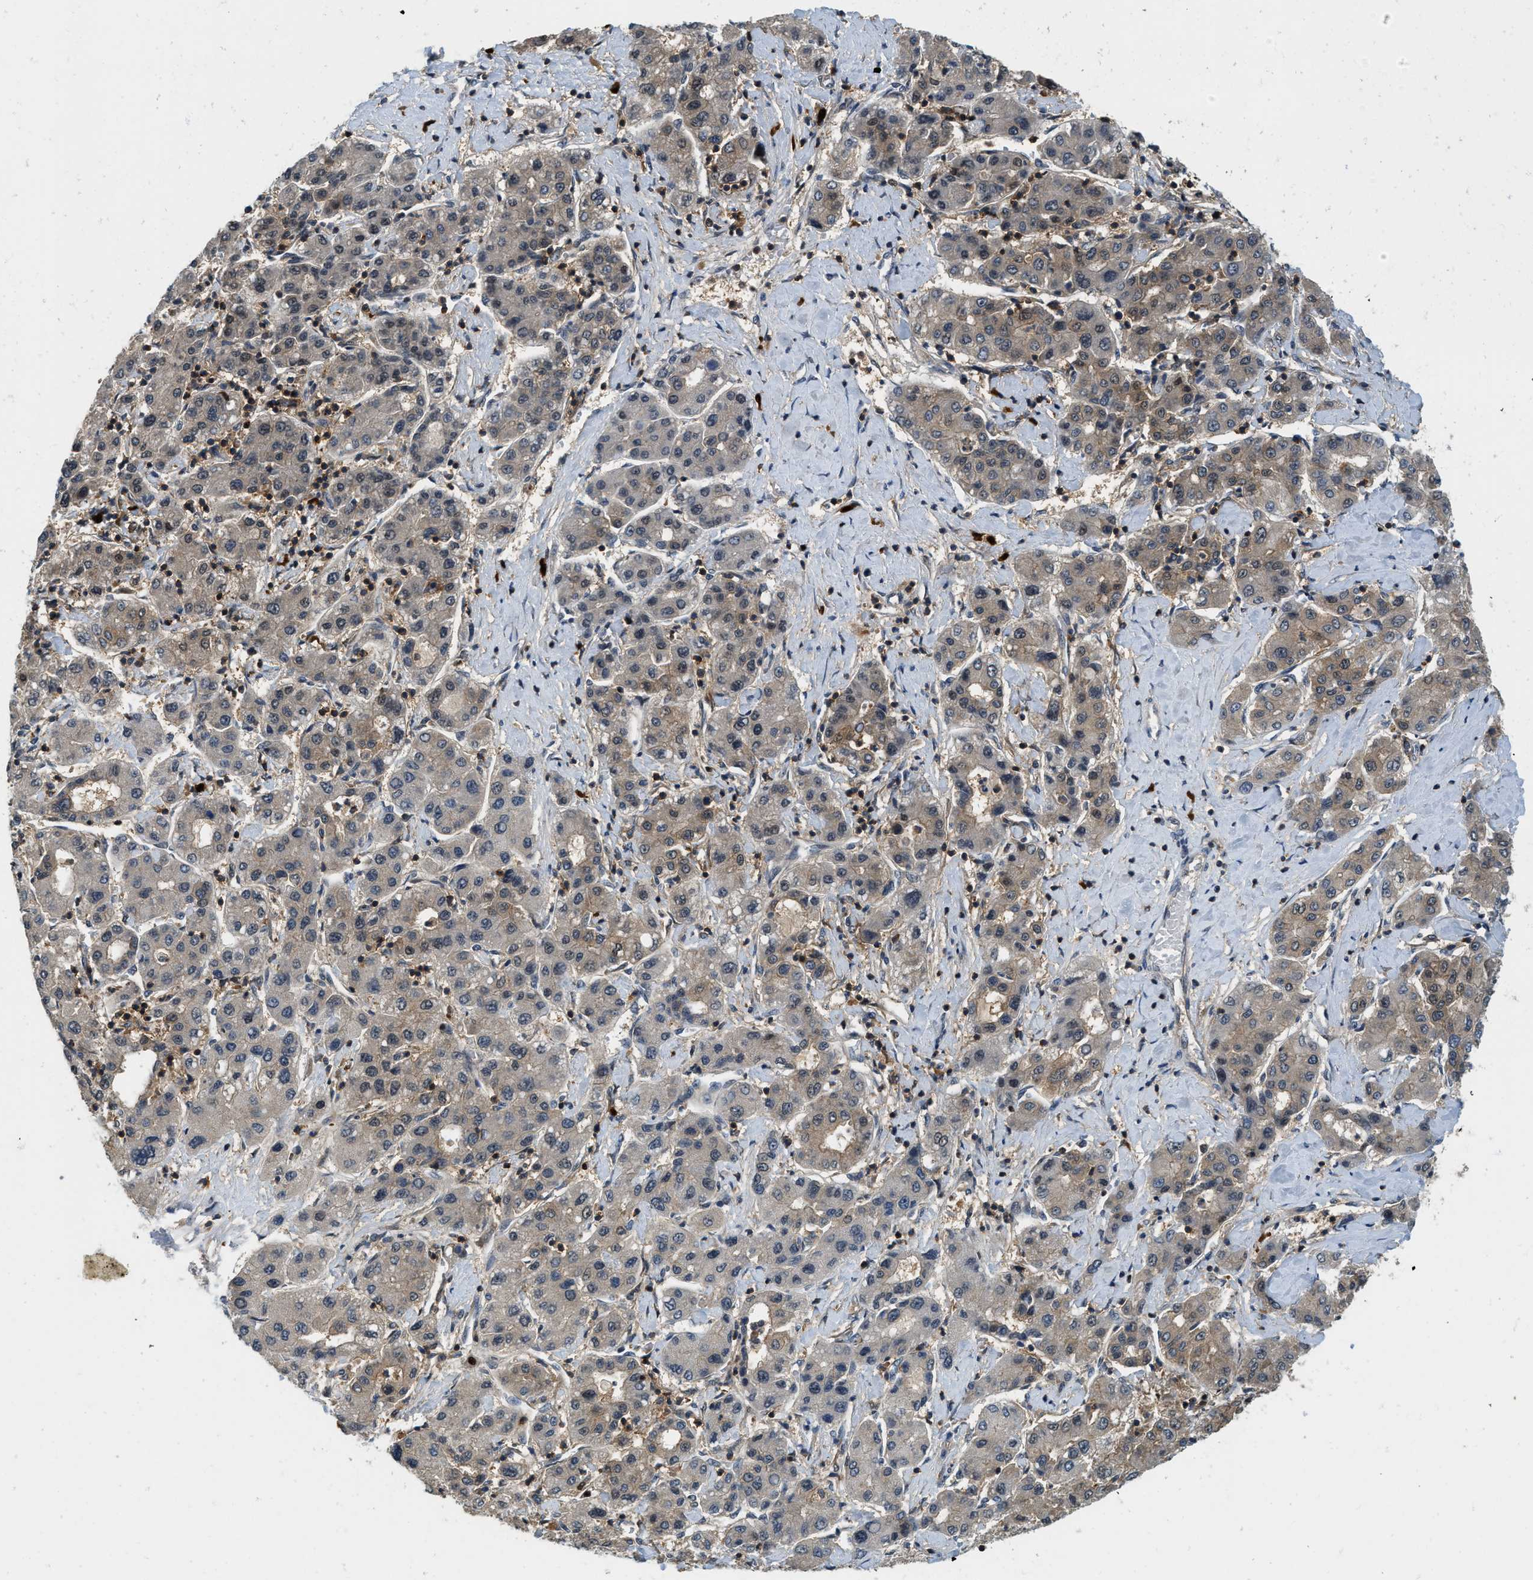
{"staining": {"intensity": "weak", "quantity": ">75%", "location": "cytoplasmic/membranous"}, "tissue": "liver cancer", "cell_type": "Tumor cells", "image_type": "cancer", "snomed": [{"axis": "morphology", "description": "Carcinoma, Hepatocellular, NOS"}, {"axis": "topography", "description": "Liver"}], "caption": "Tumor cells demonstrate low levels of weak cytoplasmic/membranous positivity in approximately >75% of cells in human liver cancer. Nuclei are stained in blue.", "gene": "GMPPB", "patient": {"sex": "male", "age": 65}}